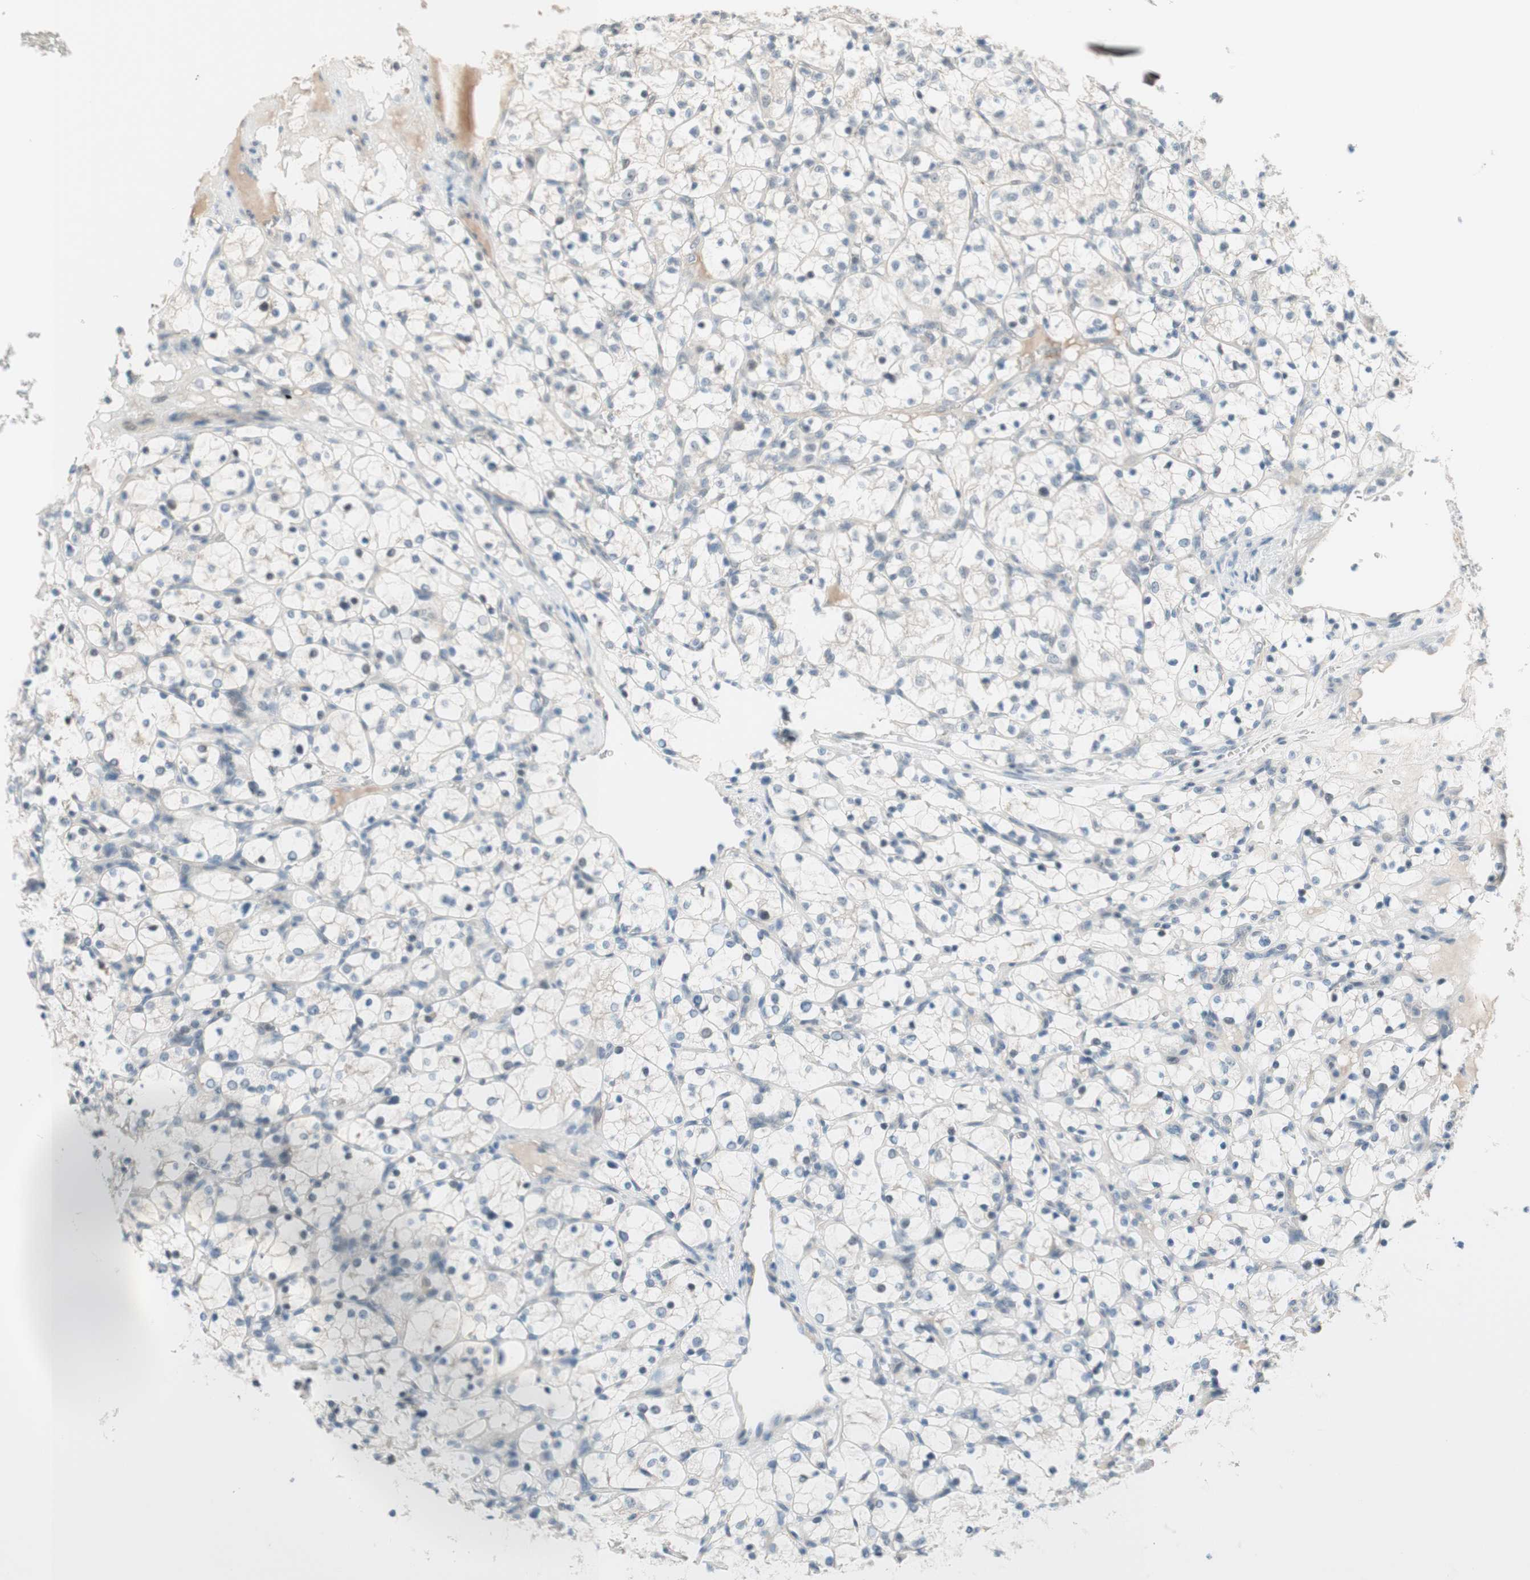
{"staining": {"intensity": "negative", "quantity": "none", "location": "none"}, "tissue": "renal cancer", "cell_type": "Tumor cells", "image_type": "cancer", "snomed": [{"axis": "morphology", "description": "Adenocarcinoma, NOS"}, {"axis": "topography", "description": "Kidney"}], "caption": "Histopathology image shows no protein expression in tumor cells of renal cancer (adenocarcinoma) tissue.", "gene": "JPH1", "patient": {"sex": "female", "age": 69}}